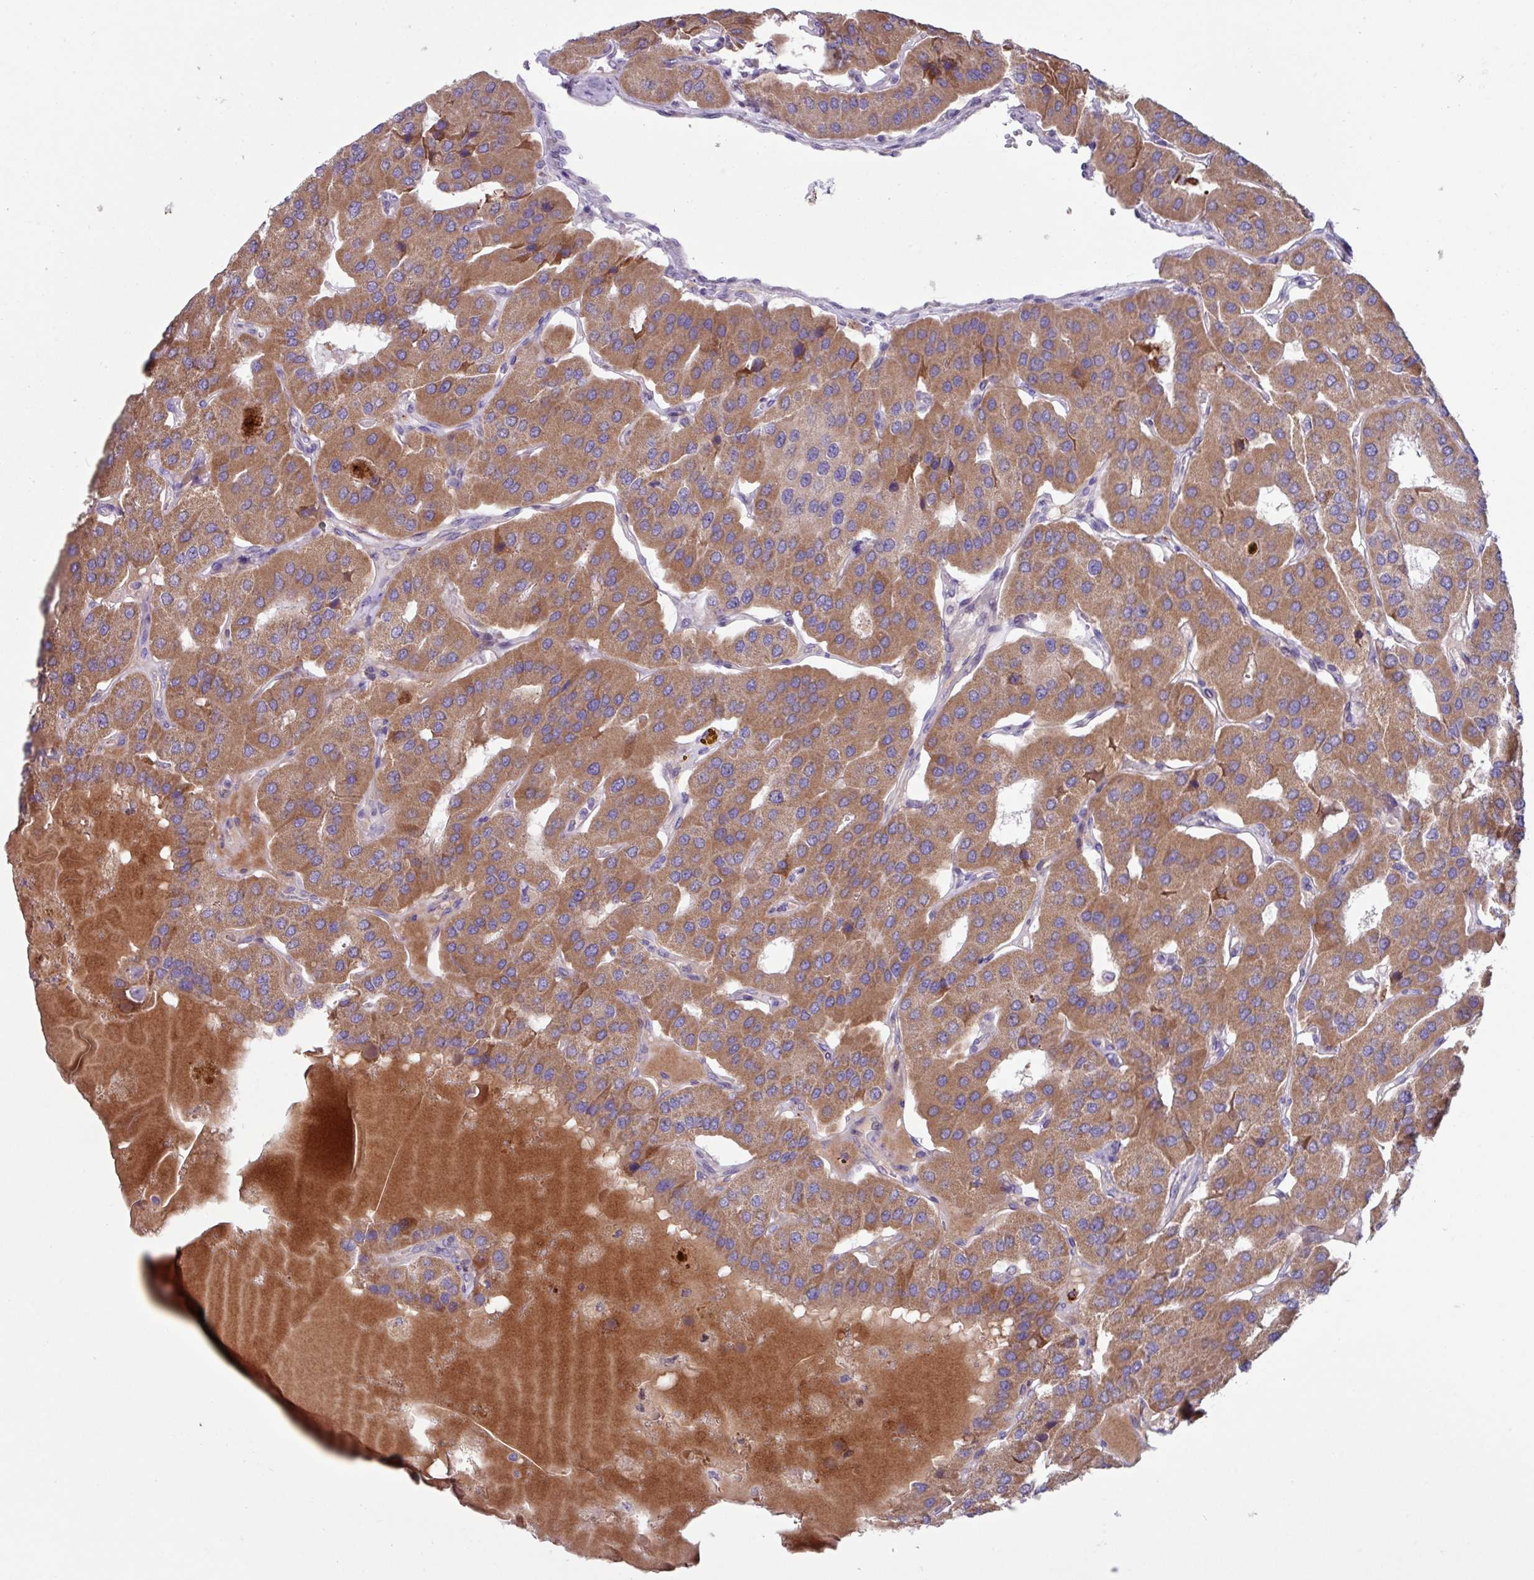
{"staining": {"intensity": "moderate", "quantity": ">75%", "location": "cytoplasmic/membranous"}, "tissue": "parathyroid gland", "cell_type": "Glandular cells", "image_type": "normal", "snomed": [{"axis": "morphology", "description": "Normal tissue, NOS"}, {"axis": "morphology", "description": "Adenoma, NOS"}, {"axis": "topography", "description": "Parathyroid gland"}], "caption": "This is a micrograph of IHC staining of normal parathyroid gland, which shows moderate positivity in the cytoplasmic/membranous of glandular cells.", "gene": "IQCJ", "patient": {"sex": "female", "age": 86}}